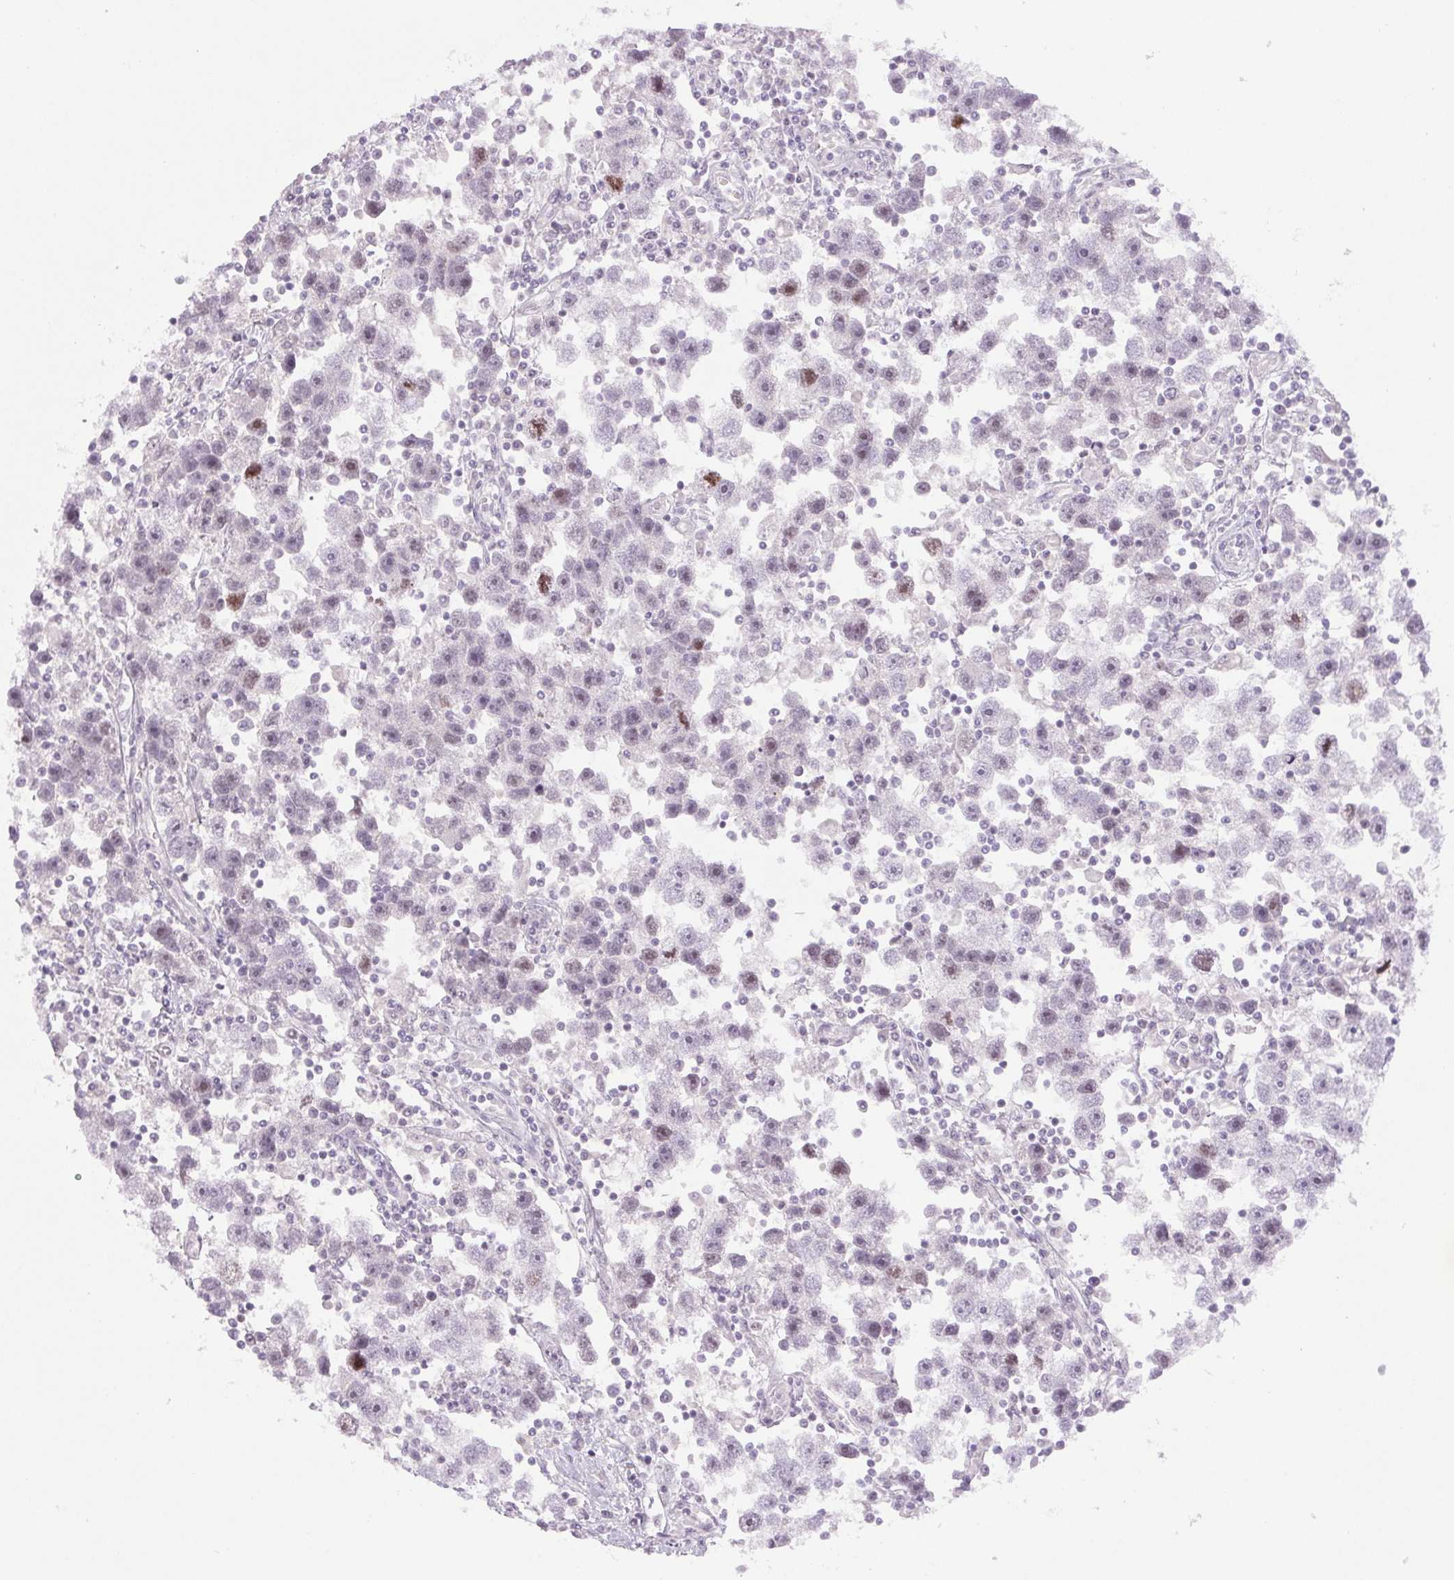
{"staining": {"intensity": "negative", "quantity": "none", "location": "none"}, "tissue": "testis cancer", "cell_type": "Tumor cells", "image_type": "cancer", "snomed": [{"axis": "morphology", "description": "Seminoma, NOS"}, {"axis": "topography", "description": "Testis"}], "caption": "Immunohistochemistry of testis cancer displays no expression in tumor cells. Brightfield microscopy of IHC stained with DAB (3,3'-diaminobenzidine) (brown) and hematoxylin (blue), captured at high magnification.", "gene": "SMIM6", "patient": {"sex": "male", "age": 30}}